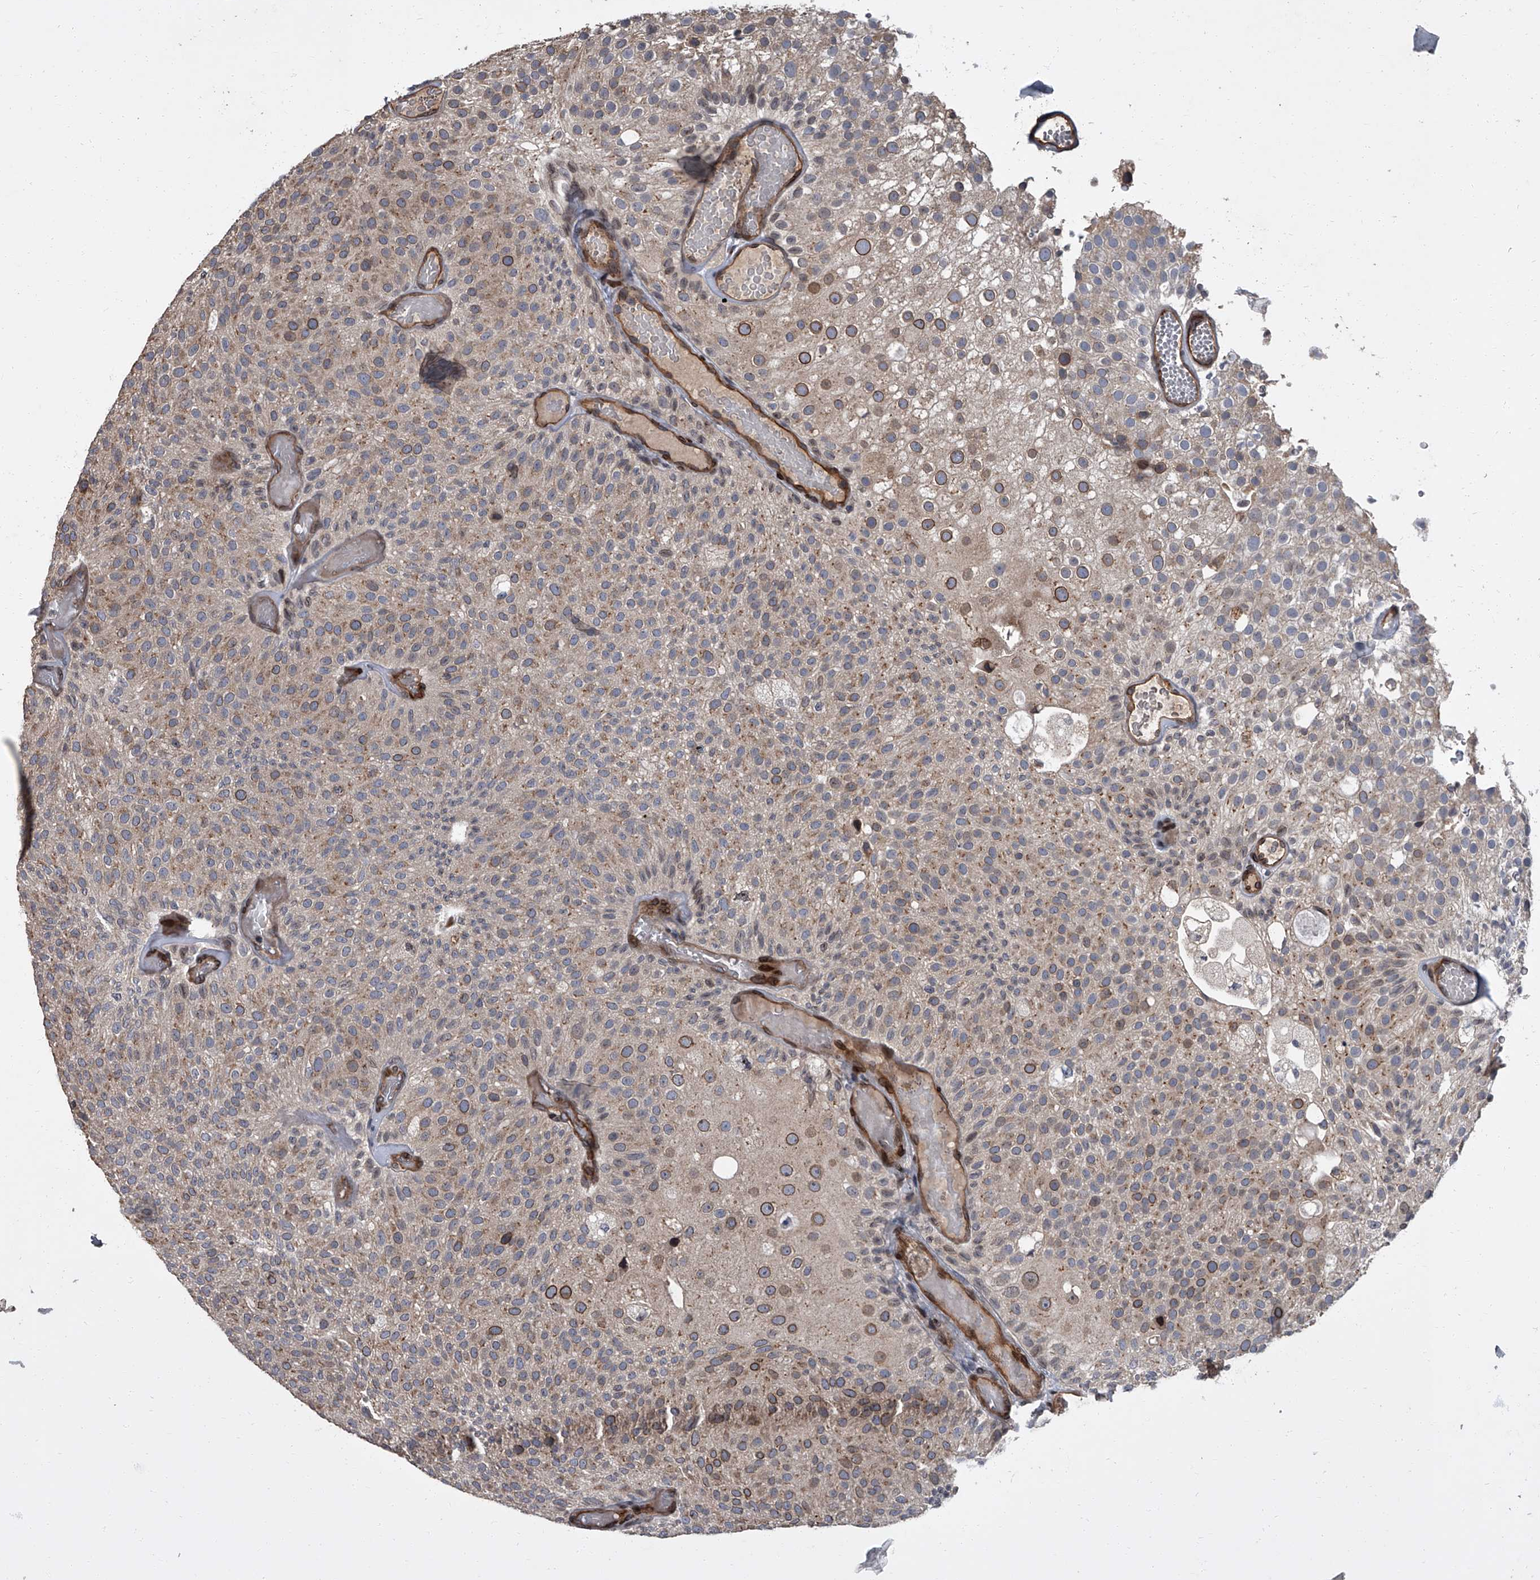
{"staining": {"intensity": "moderate", "quantity": ">75%", "location": "cytoplasmic/membranous,nuclear"}, "tissue": "urothelial cancer", "cell_type": "Tumor cells", "image_type": "cancer", "snomed": [{"axis": "morphology", "description": "Urothelial carcinoma, Low grade"}, {"axis": "topography", "description": "Urinary bladder"}], "caption": "Brown immunohistochemical staining in urothelial cancer exhibits moderate cytoplasmic/membranous and nuclear staining in approximately >75% of tumor cells. Using DAB (3,3'-diaminobenzidine) (brown) and hematoxylin (blue) stains, captured at high magnification using brightfield microscopy.", "gene": "LRRC8C", "patient": {"sex": "male", "age": 78}}